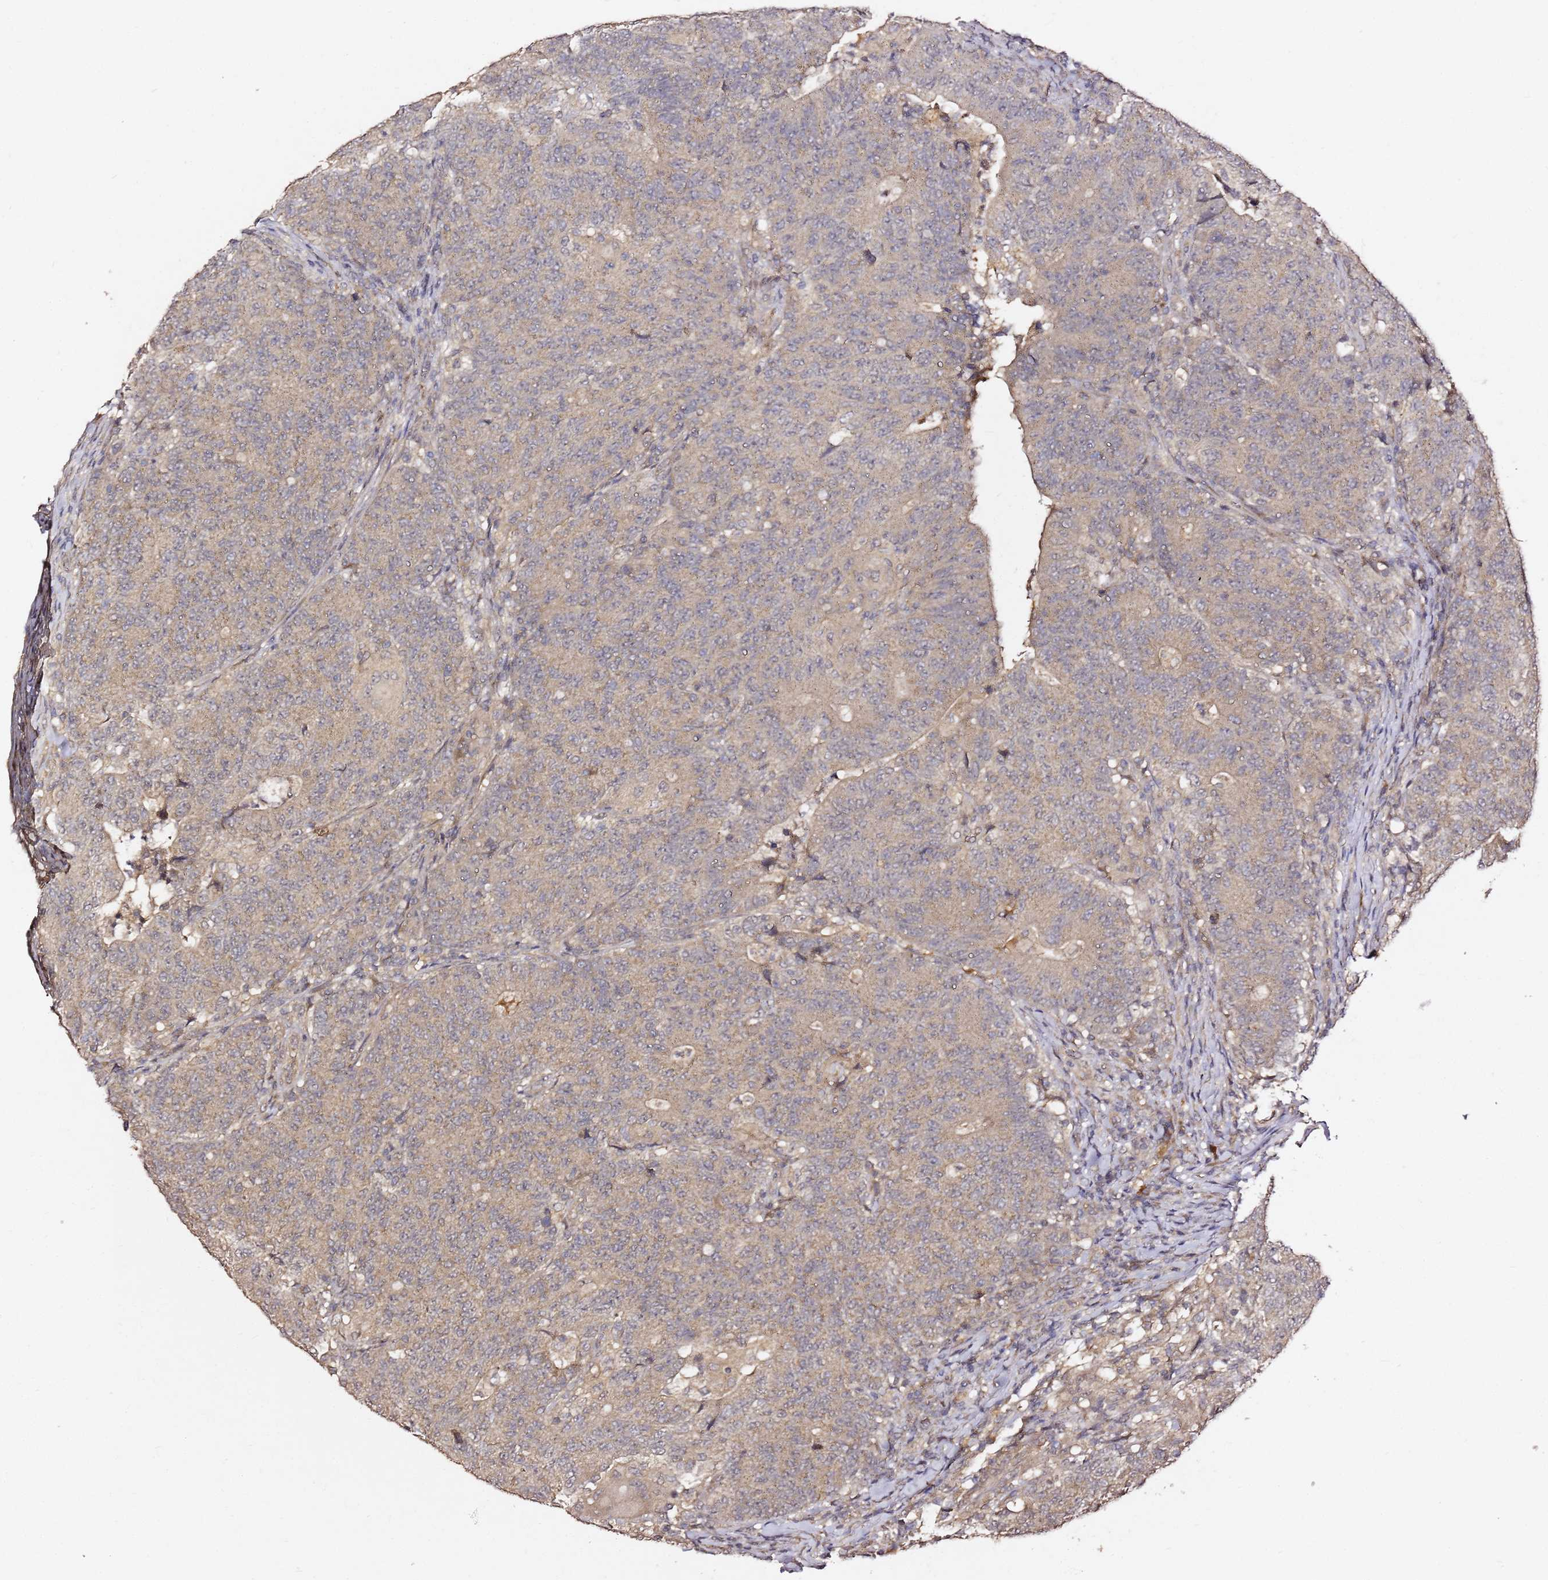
{"staining": {"intensity": "weak", "quantity": "25%-75%", "location": "cytoplasmic/membranous"}, "tissue": "colorectal cancer", "cell_type": "Tumor cells", "image_type": "cancer", "snomed": [{"axis": "morphology", "description": "Adenocarcinoma, NOS"}, {"axis": "topography", "description": "Colon"}], "caption": "About 25%-75% of tumor cells in adenocarcinoma (colorectal) exhibit weak cytoplasmic/membranous protein expression as visualized by brown immunohistochemical staining.", "gene": "C6orf136", "patient": {"sex": "female", "age": 75}}